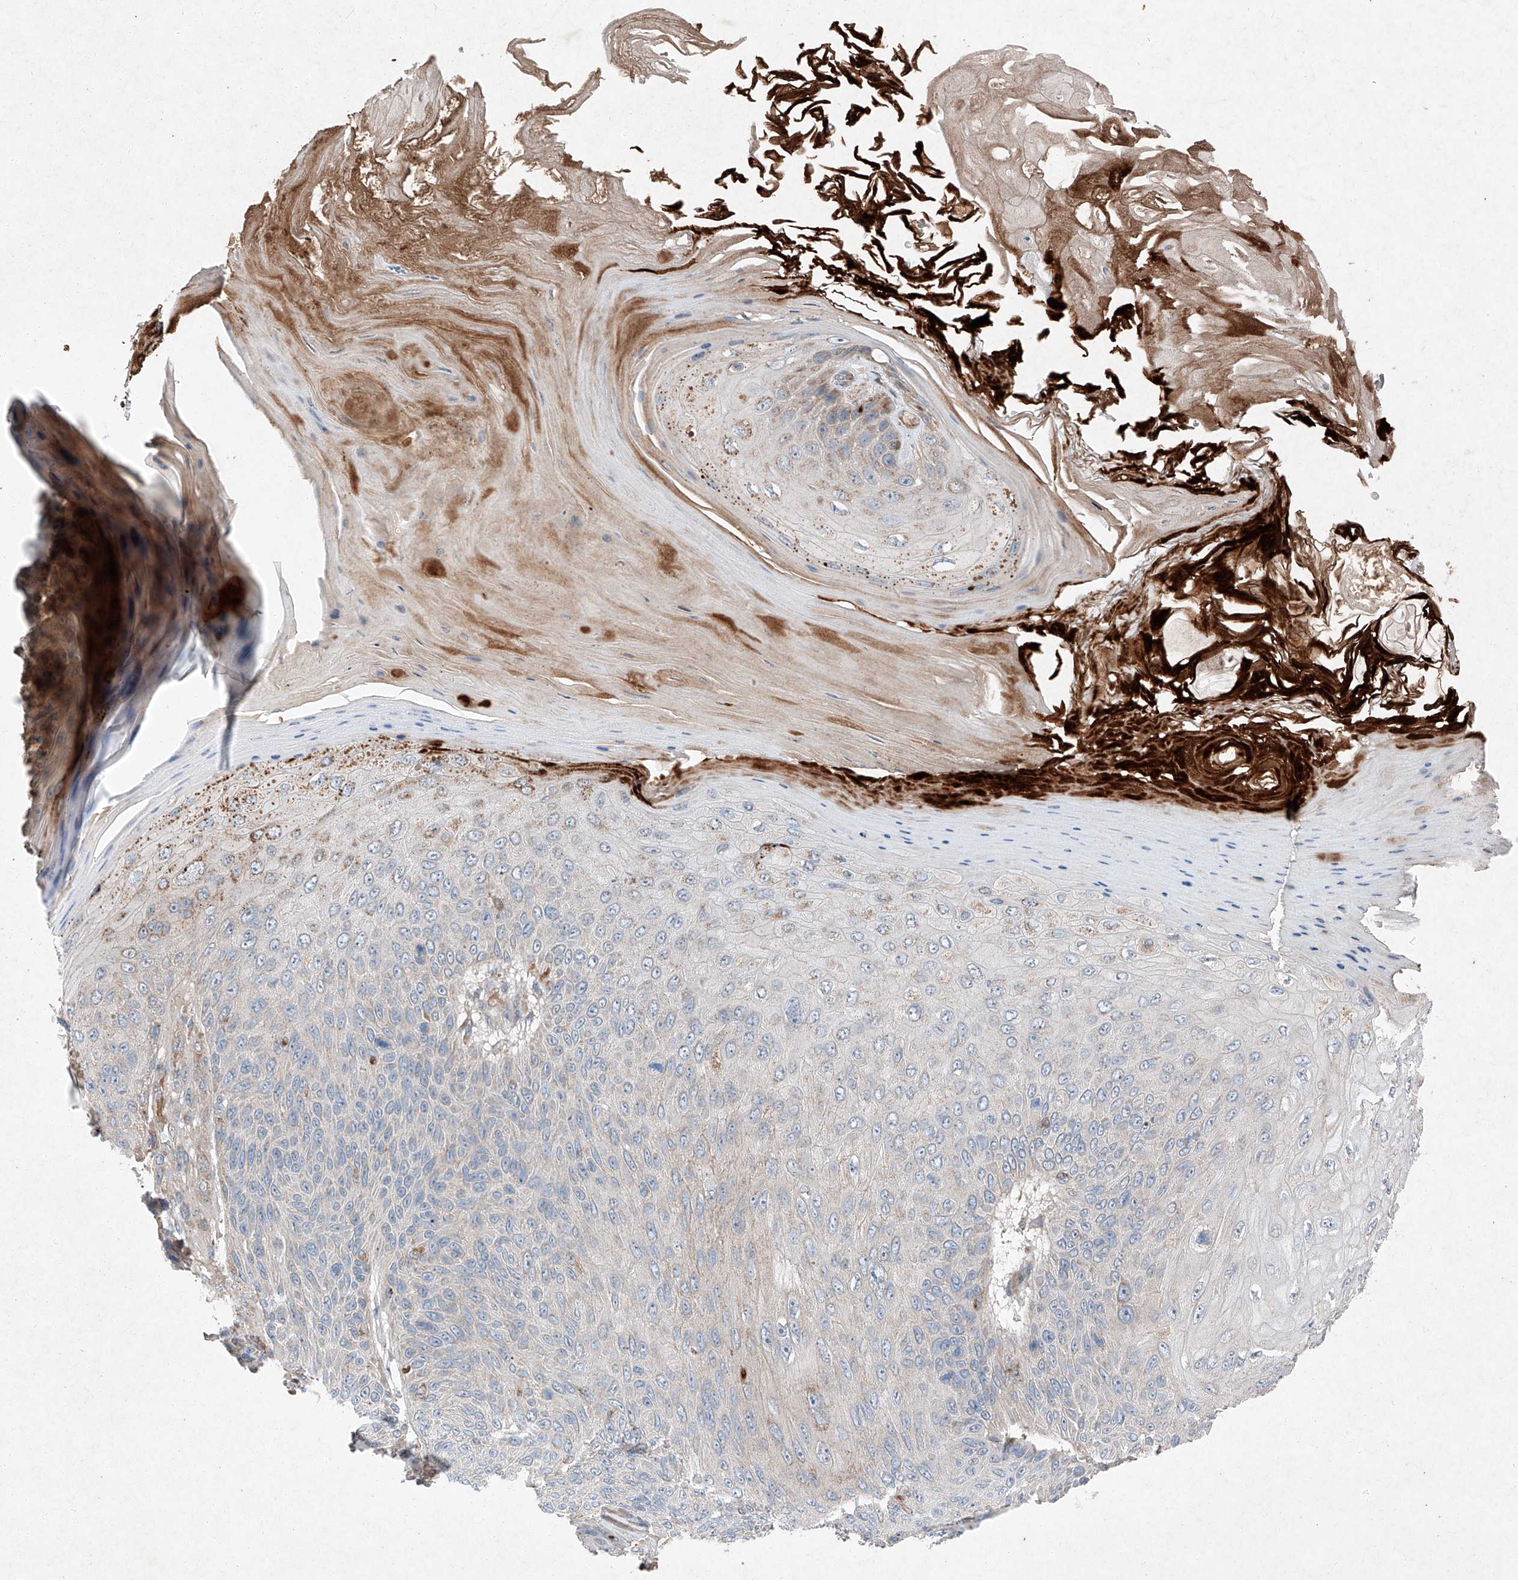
{"staining": {"intensity": "negative", "quantity": "none", "location": "none"}, "tissue": "skin cancer", "cell_type": "Tumor cells", "image_type": "cancer", "snomed": [{"axis": "morphology", "description": "Squamous cell carcinoma, NOS"}, {"axis": "topography", "description": "Skin"}], "caption": "Tumor cells are negative for brown protein staining in skin cancer.", "gene": "RUSC1", "patient": {"sex": "female", "age": 88}}